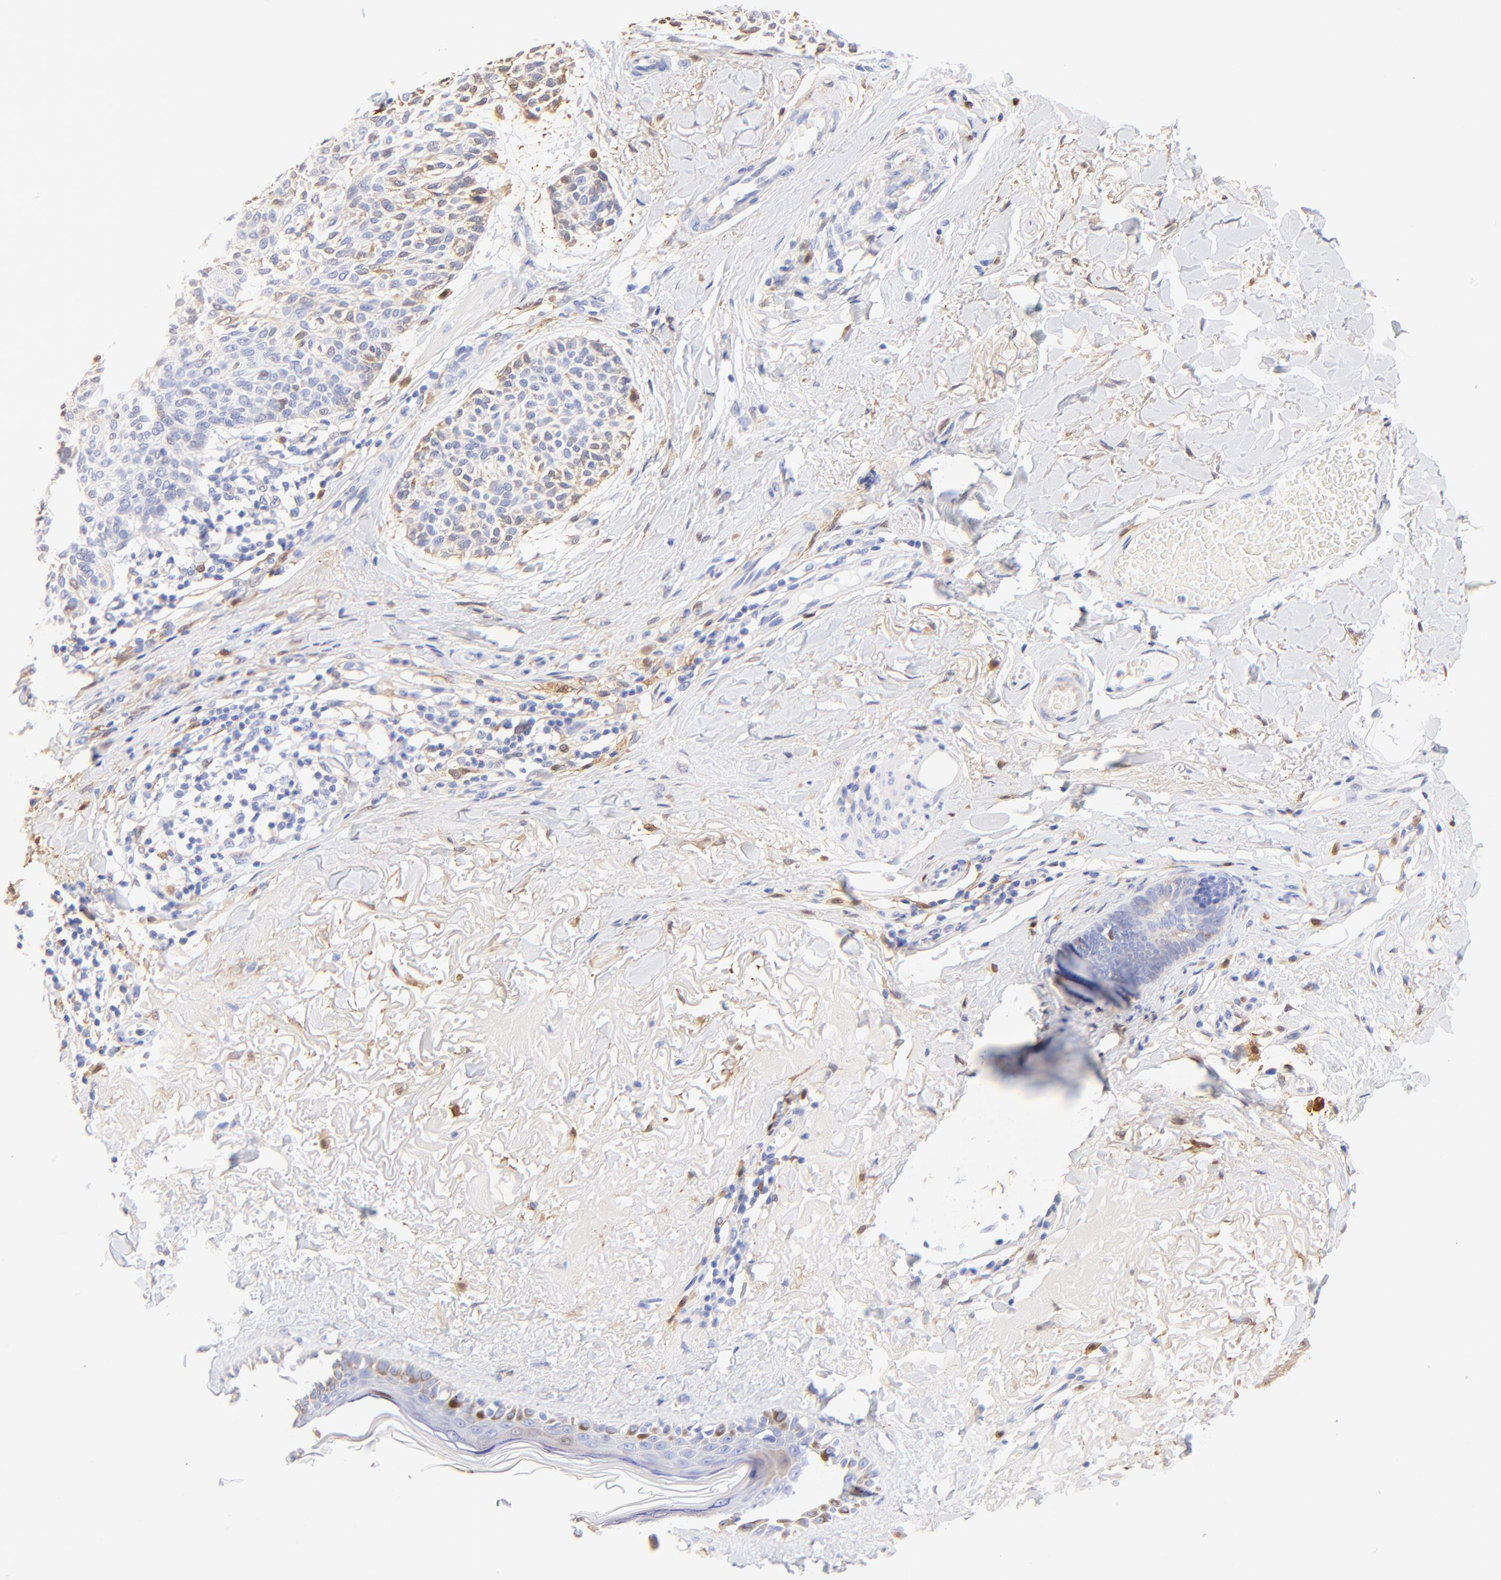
{"staining": {"intensity": "weak", "quantity": "<25%", "location": "cytoplasmic/membranous"}, "tissue": "skin cancer", "cell_type": "Tumor cells", "image_type": "cancer", "snomed": [{"axis": "morphology", "description": "Normal tissue, NOS"}, {"axis": "morphology", "description": "Basal cell carcinoma"}, {"axis": "topography", "description": "Skin"}], "caption": "An IHC image of skin cancer (basal cell carcinoma) is shown. There is no staining in tumor cells of skin cancer (basal cell carcinoma).", "gene": "ALDH1A1", "patient": {"sex": "female", "age": 70}}